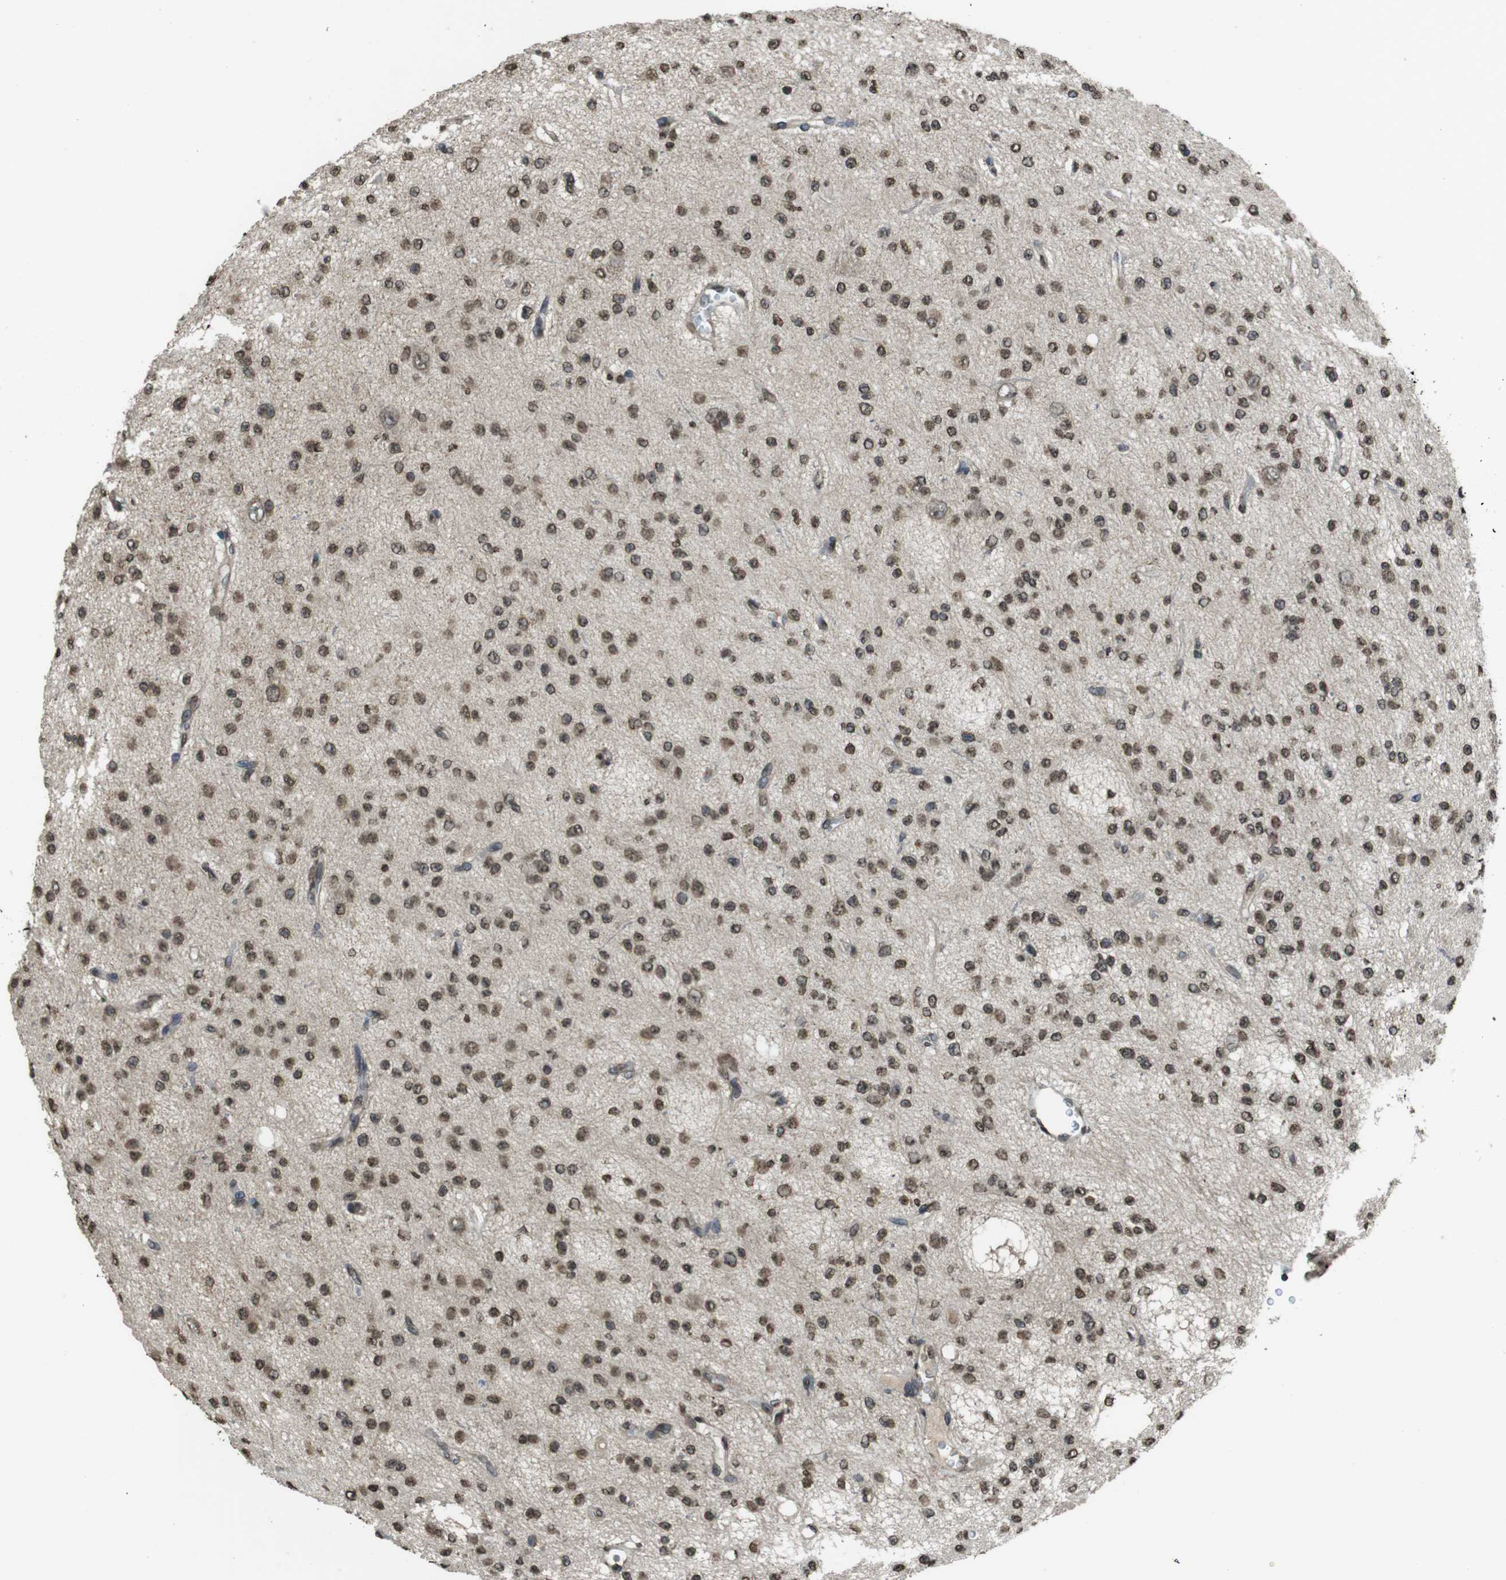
{"staining": {"intensity": "moderate", "quantity": ">75%", "location": "nuclear"}, "tissue": "glioma", "cell_type": "Tumor cells", "image_type": "cancer", "snomed": [{"axis": "morphology", "description": "Glioma, malignant, Low grade"}, {"axis": "topography", "description": "Brain"}], "caption": "The image displays staining of glioma, revealing moderate nuclear protein expression (brown color) within tumor cells.", "gene": "MAF", "patient": {"sex": "male", "age": 38}}